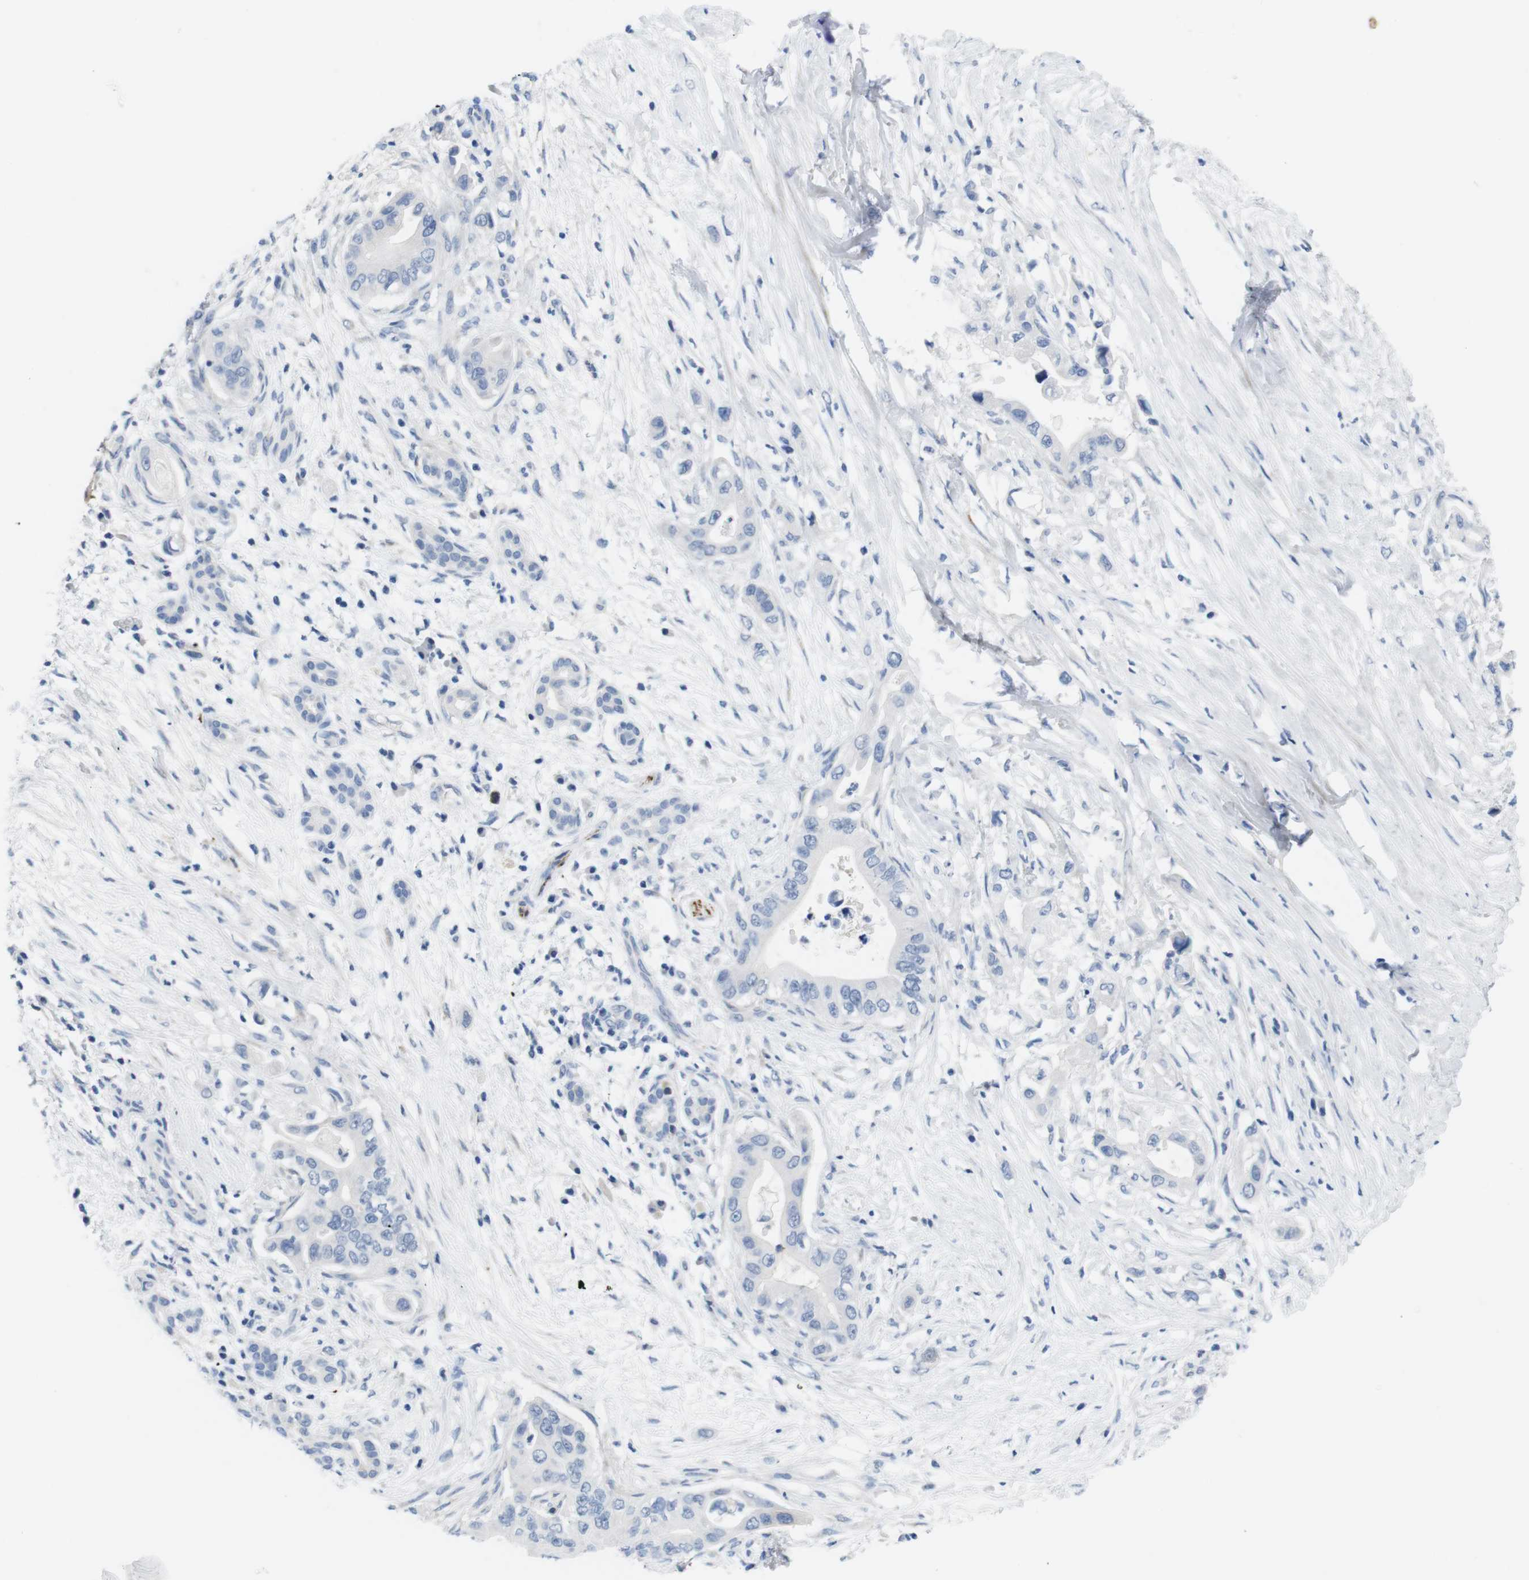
{"staining": {"intensity": "negative", "quantity": "none", "location": "none"}, "tissue": "pancreatic cancer", "cell_type": "Tumor cells", "image_type": "cancer", "snomed": [{"axis": "morphology", "description": "Adenocarcinoma, NOS"}, {"axis": "topography", "description": "Pancreas"}], "caption": "Human pancreatic adenocarcinoma stained for a protein using immunohistochemistry shows no positivity in tumor cells.", "gene": "MAP6", "patient": {"sex": "male", "age": 77}}